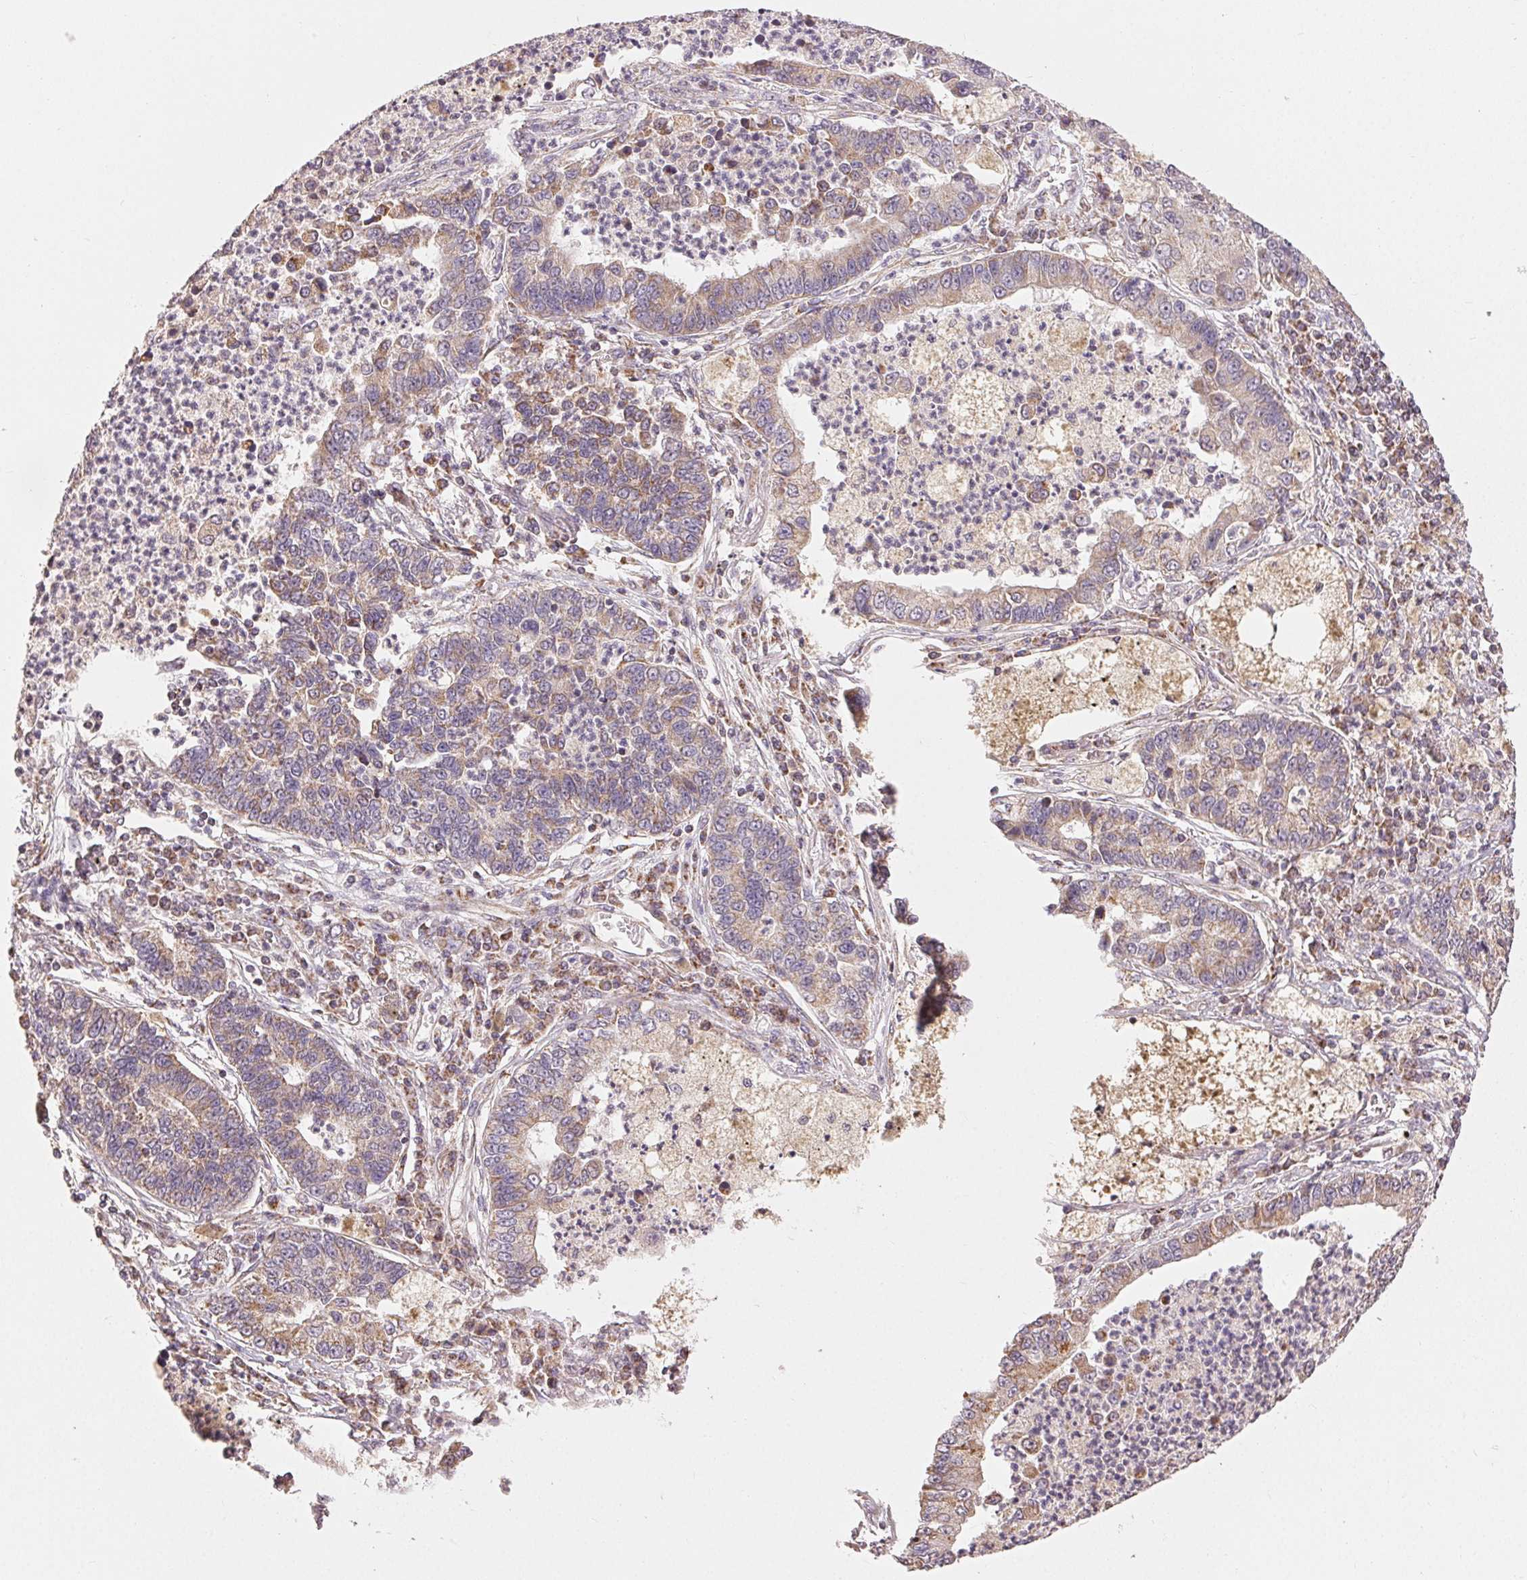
{"staining": {"intensity": "moderate", "quantity": "25%-75%", "location": "cytoplasmic/membranous"}, "tissue": "lung cancer", "cell_type": "Tumor cells", "image_type": "cancer", "snomed": [{"axis": "morphology", "description": "Adenocarcinoma, NOS"}, {"axis": "topography", "description": "Lung"}], "caption": "This is a micrograph of IHC staining of lung cancer (adenocarcinoma), which shows moderate staining in the cytoplasmic/membranous of tumor cells.", "gene": "CLASP1", "patient": {"sex": "female", "age": 57}}